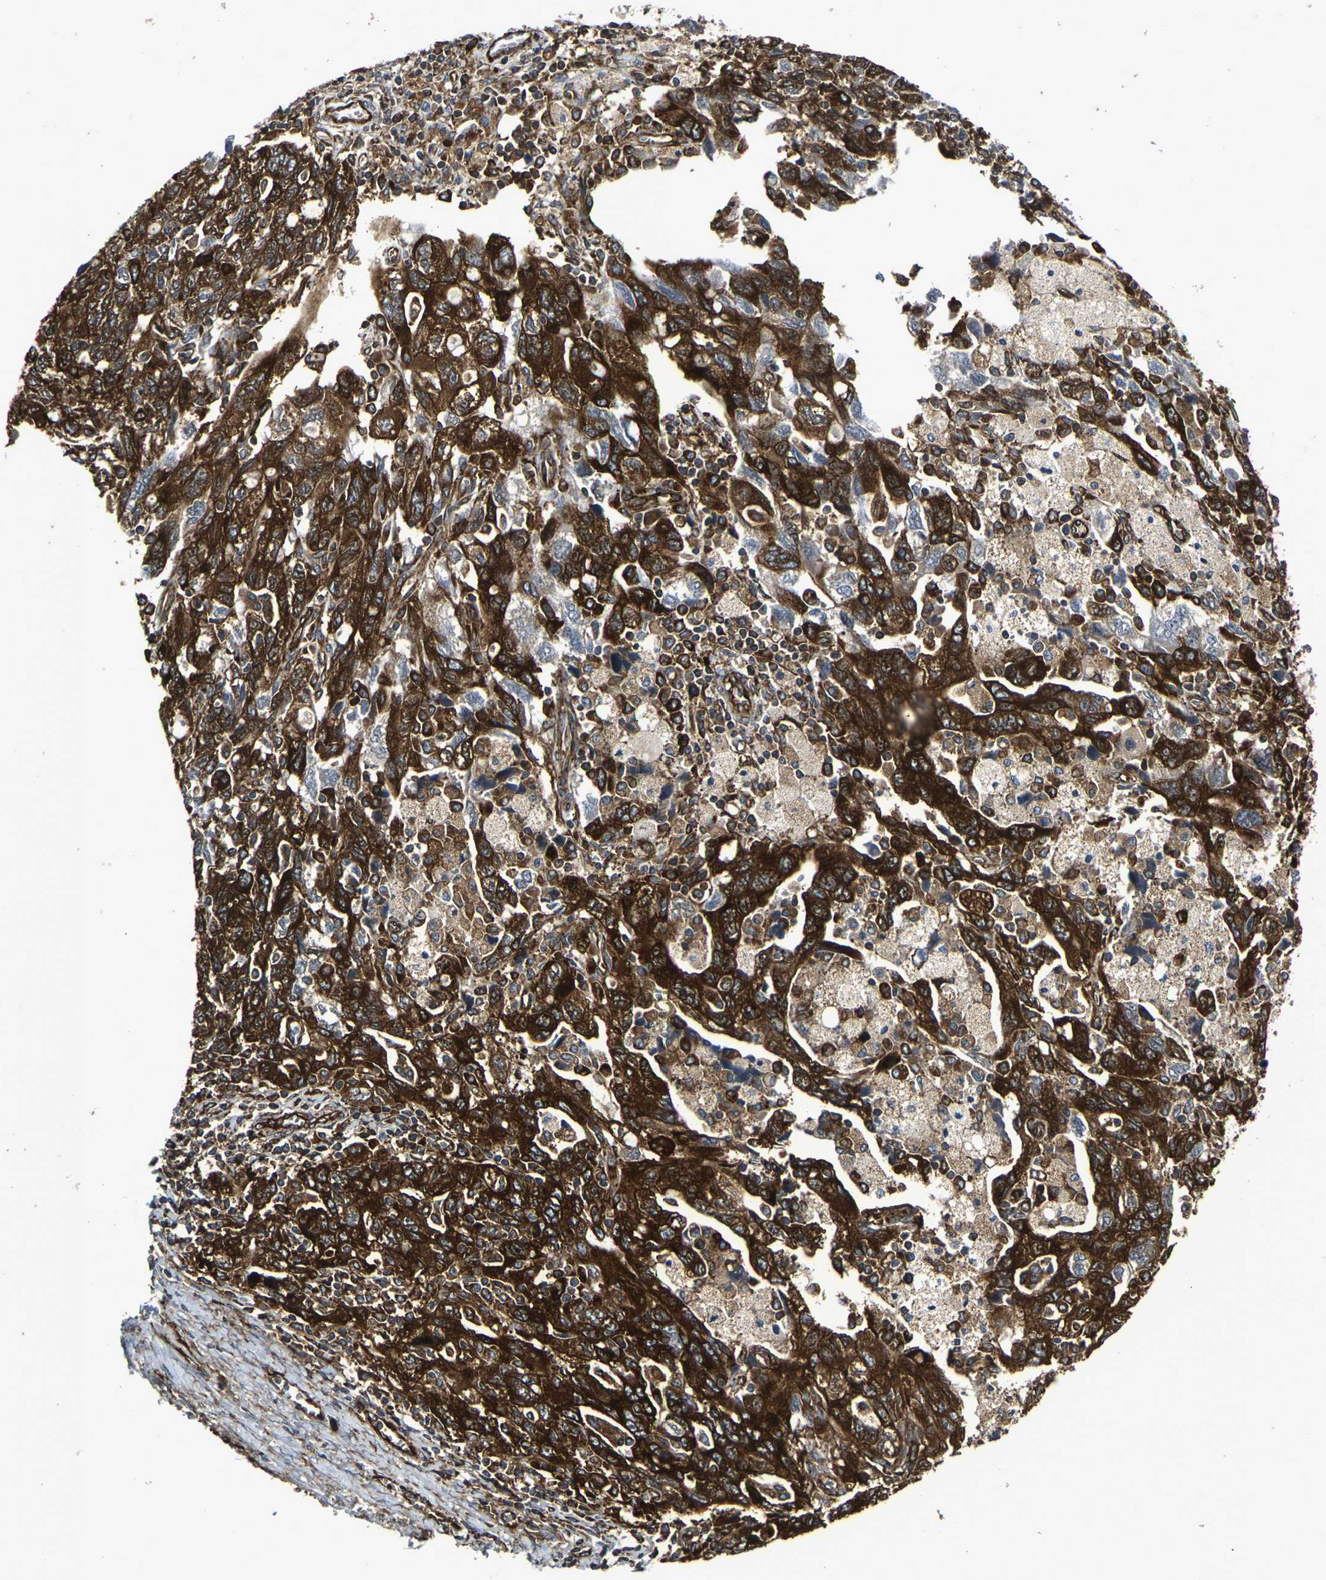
{"staining": {"intensity": "strong", "quantity": ">75%", "location": "cytoplasmic/membranous"}, "tissue": "ovarian cancer", "cell_type": "Tumor cells", "image_type": "cancer", "snomed": [{"axis": "morphology", "description": "Carcinoma, NOS"}, {"axis": "morphology", "description": "Cystadenocarcinoma, serous, NOS"}, {"axis": "topography", "description": "Ovary"}], "caption": "This is an image of IHC staining of ovarian serous cystadenocarcinoma, which shows strong expression in the cytoplasmic/membranous of tumor cells.", "gene": "MARCHF2", "patient": {"sex": "female", "age": 69}}